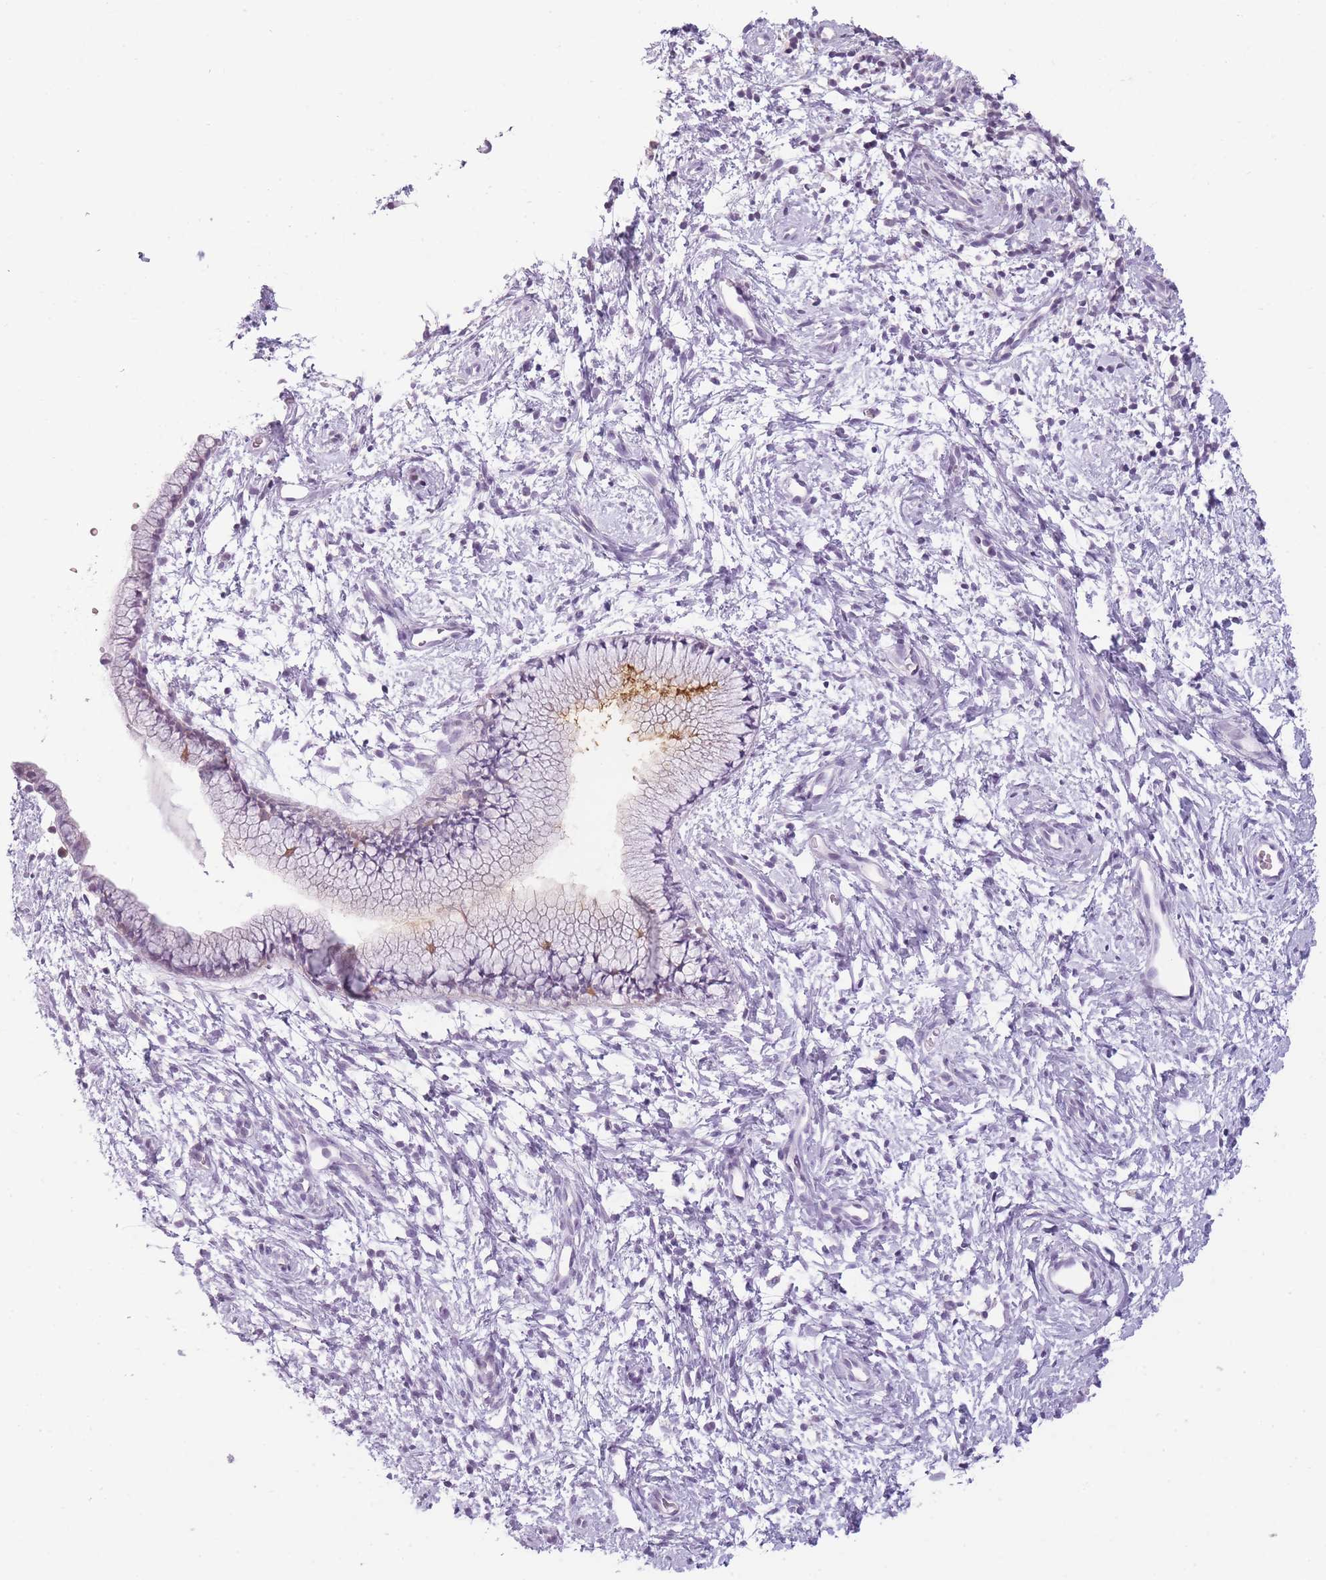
{"staining": {"intensity": "weak", "quantity": "<25%", "location": "cytoplasmic/membranous"}, "tissue": "cervix", "cell_type": "Glandular cells", "image_type": "normal", "snomed": [{"axis": "morphology", "description": "Normal tissue, NOS"}, {"axis": "topography", "description": "Cervix"}], "caption": "A histopathology image of human cervix is negative for staining in glandular cells. (DAB immunohistochemistry (IHC) visualized using brightfield microscopy, high magnification).", "gene": "GGT1", "patient": {"sex": "female", "age": 57}}